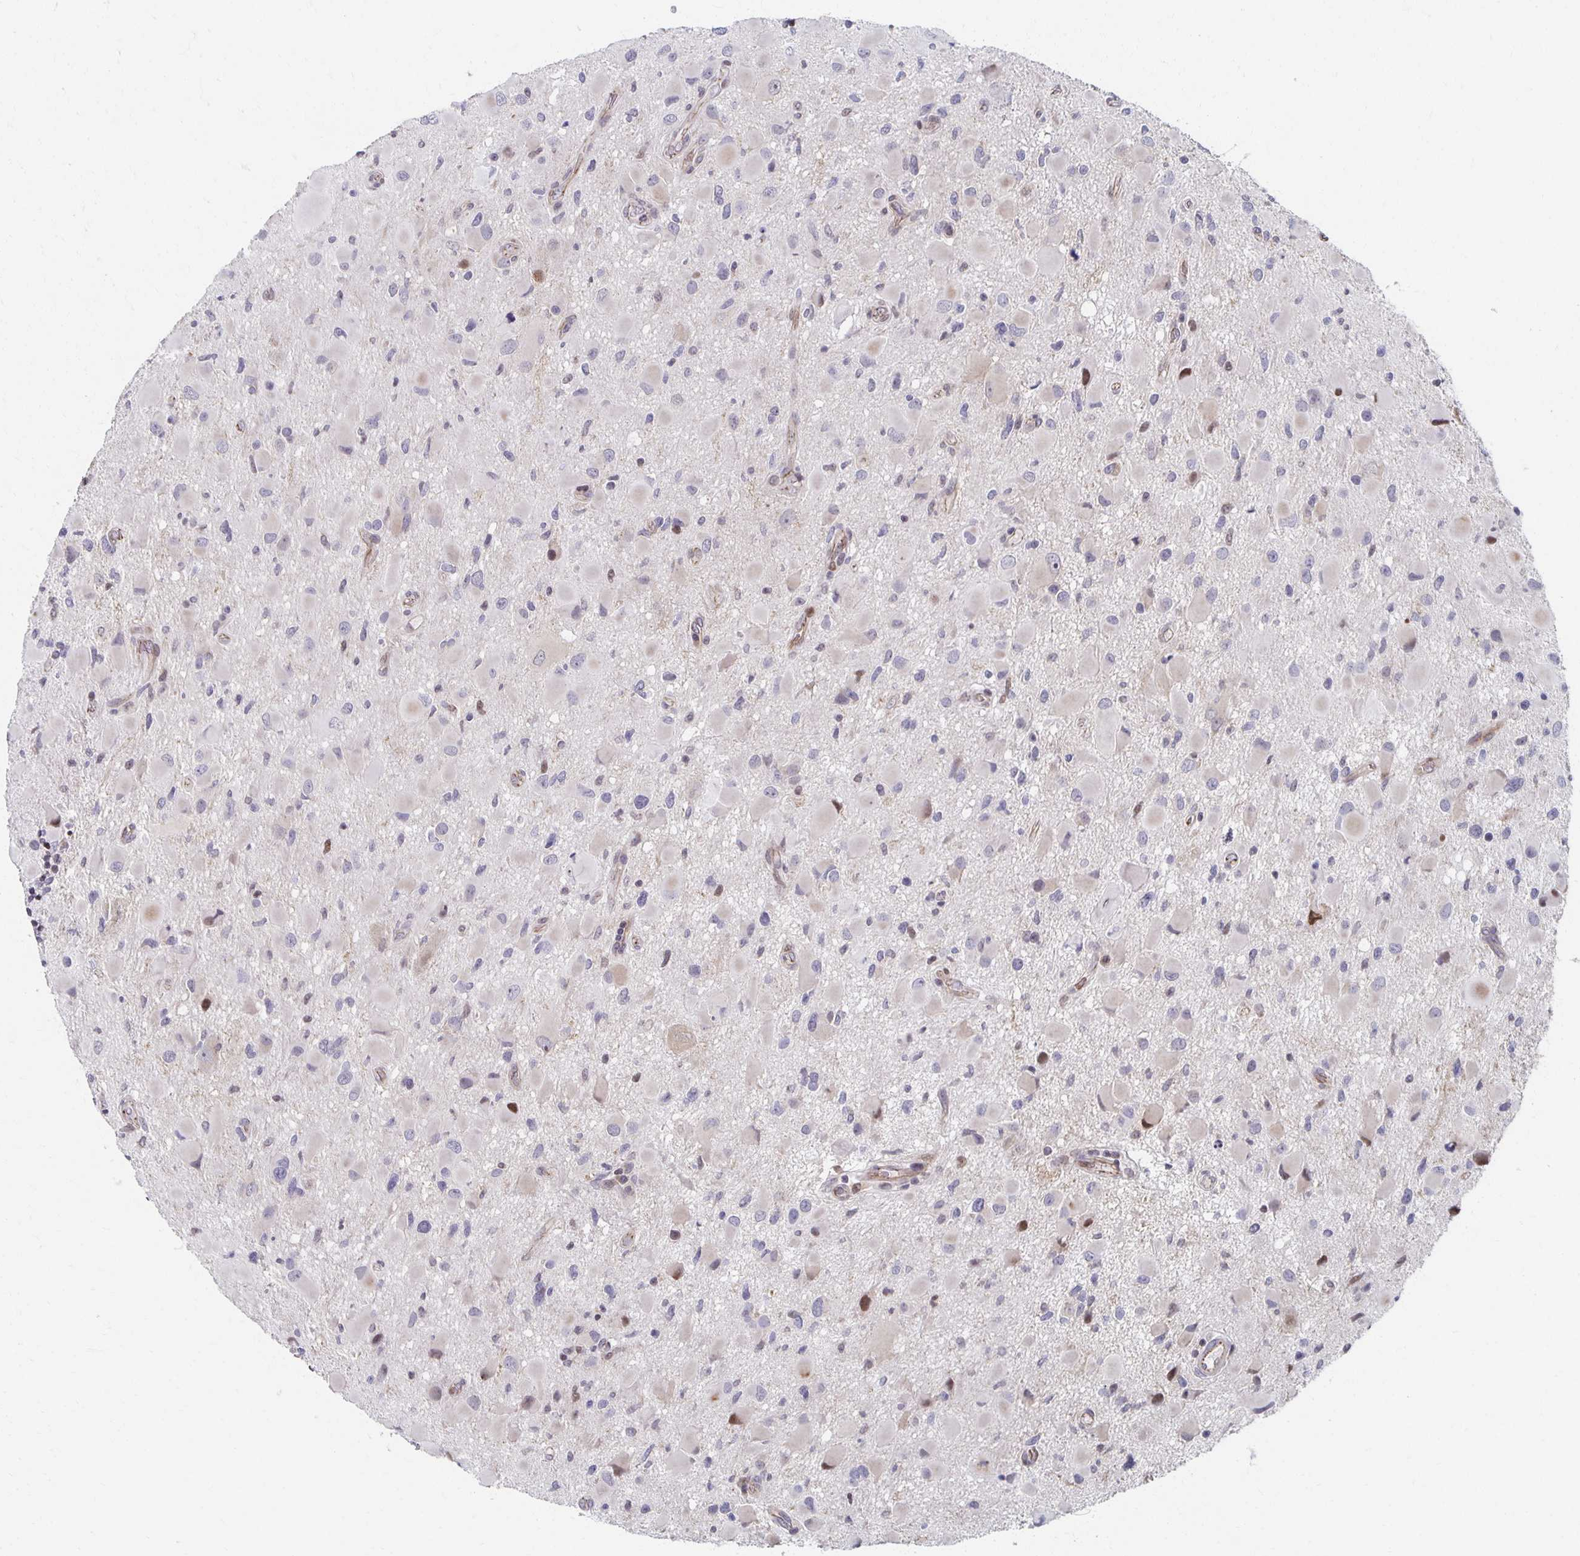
{"staining": {"intensity": "moderate", "quantity": "<25%", "location": "nuclear"}, "tissue": "glioma", "cell_type": "Tumor cells", "image_type": "cancer", "snomed": [{"axis": "morphology", "description": "Glioma, malignant, Low grade"}, {"axis": "topography", "description": "Brain"}], "caption": "A low amount of moderate nuclear staining is present in approximately <25% of tumor cells in malignant glioma (low-grade) tissue.", "gene": "HCFC1R1", "patient": {"sex": "female", "age": 32}}